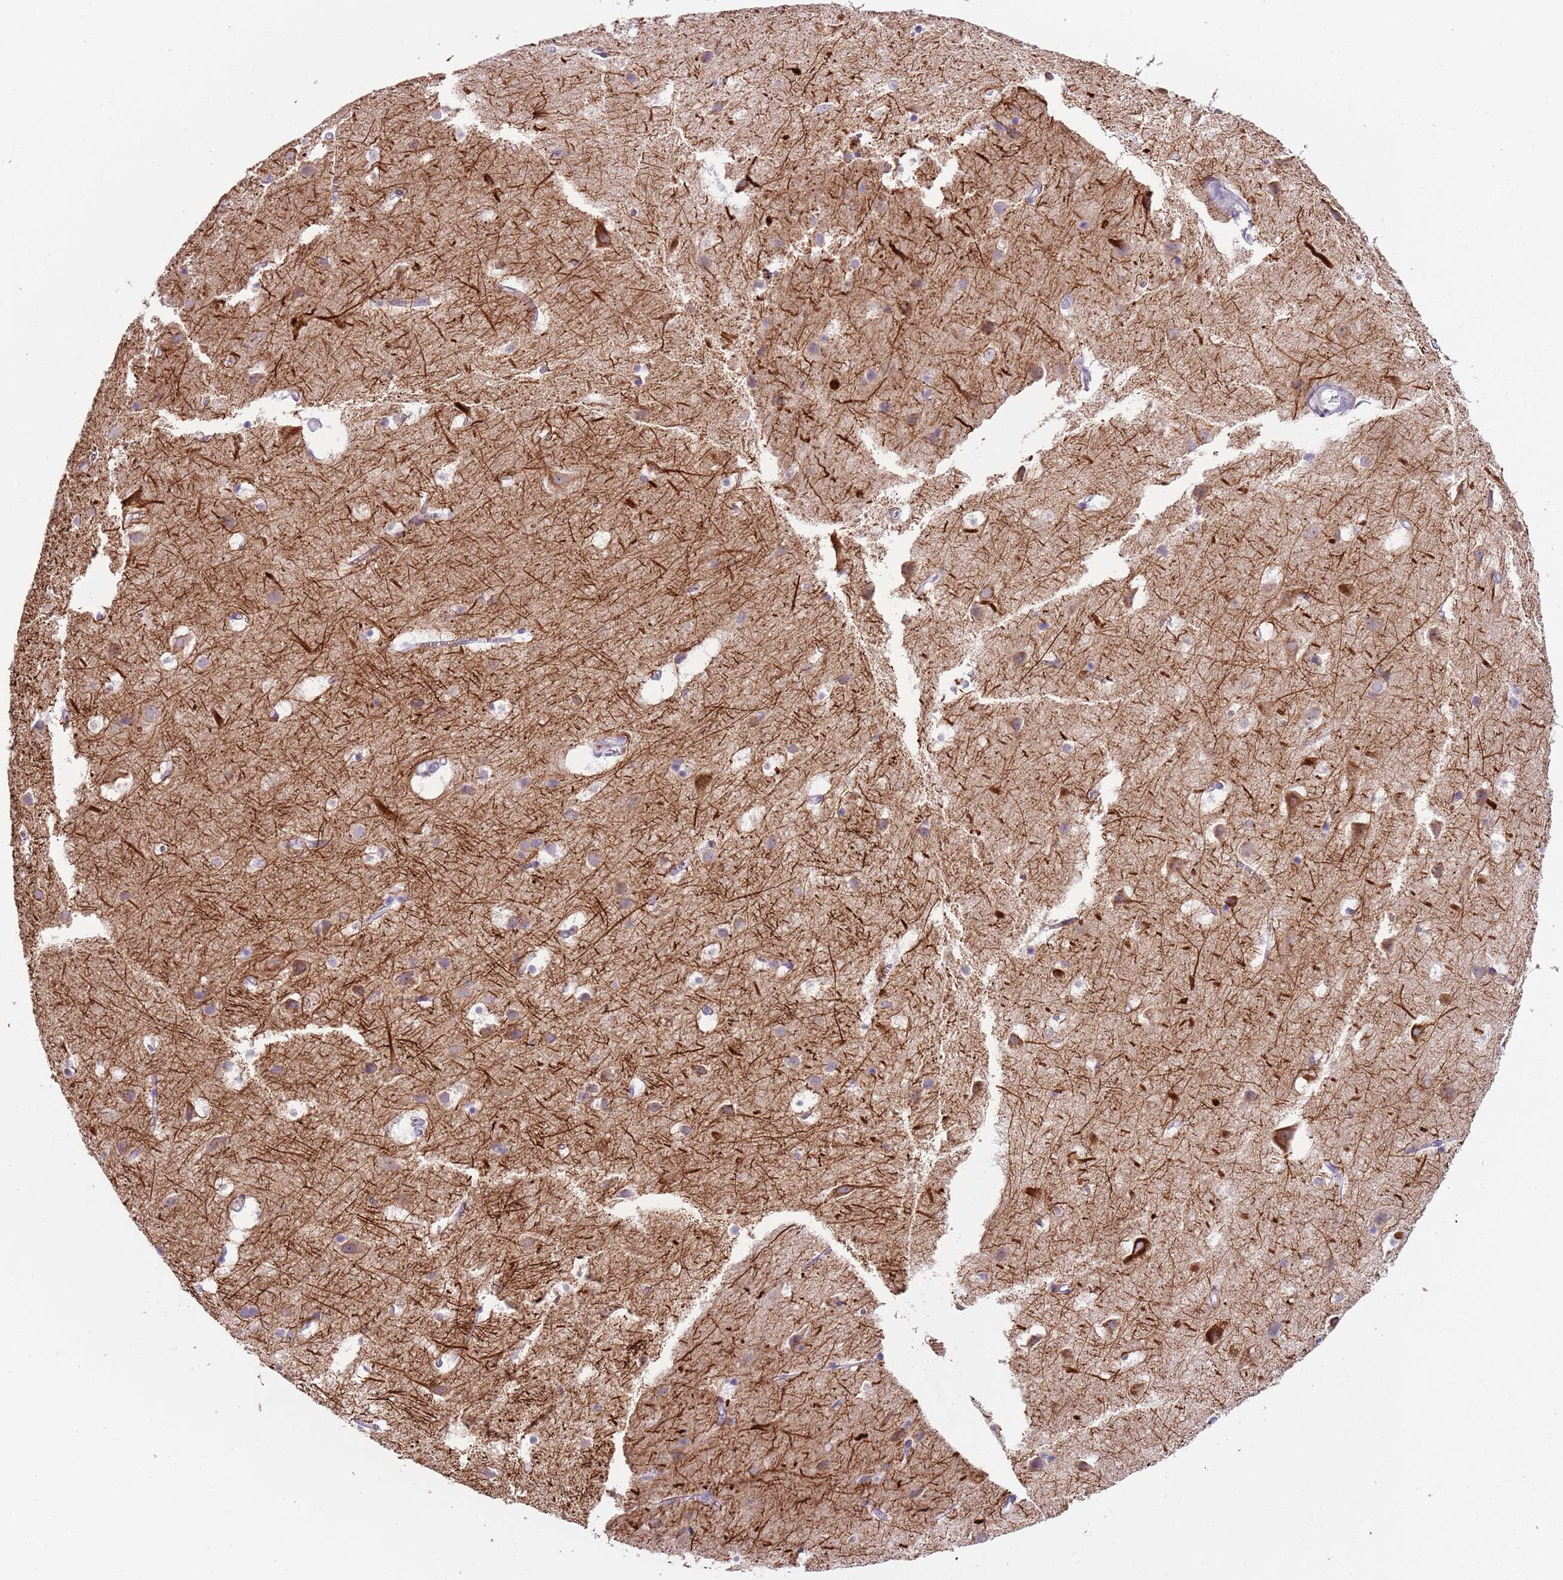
{"staining": {"intensity": "negative", "quantity": "none", "location": "none"}, "tissue": "cerebral cortex", "cell_type": "Endothelial cells", "image_type": "normal", "snomed": [{"axis": "morphology", "description": "Normal tissue, NOS"}, {"axis": "topography", "description": "Cerebral cortex"}], "caption": "High power microscopy image of an immunohistochemistry (IHC) micrograph of normal cerebral cortex, revealing no significant staining in endothelial cells. Nuclei are stained in blue.", "gene": "C2CD3", "patient": {"sex": "male", "age": 54}}